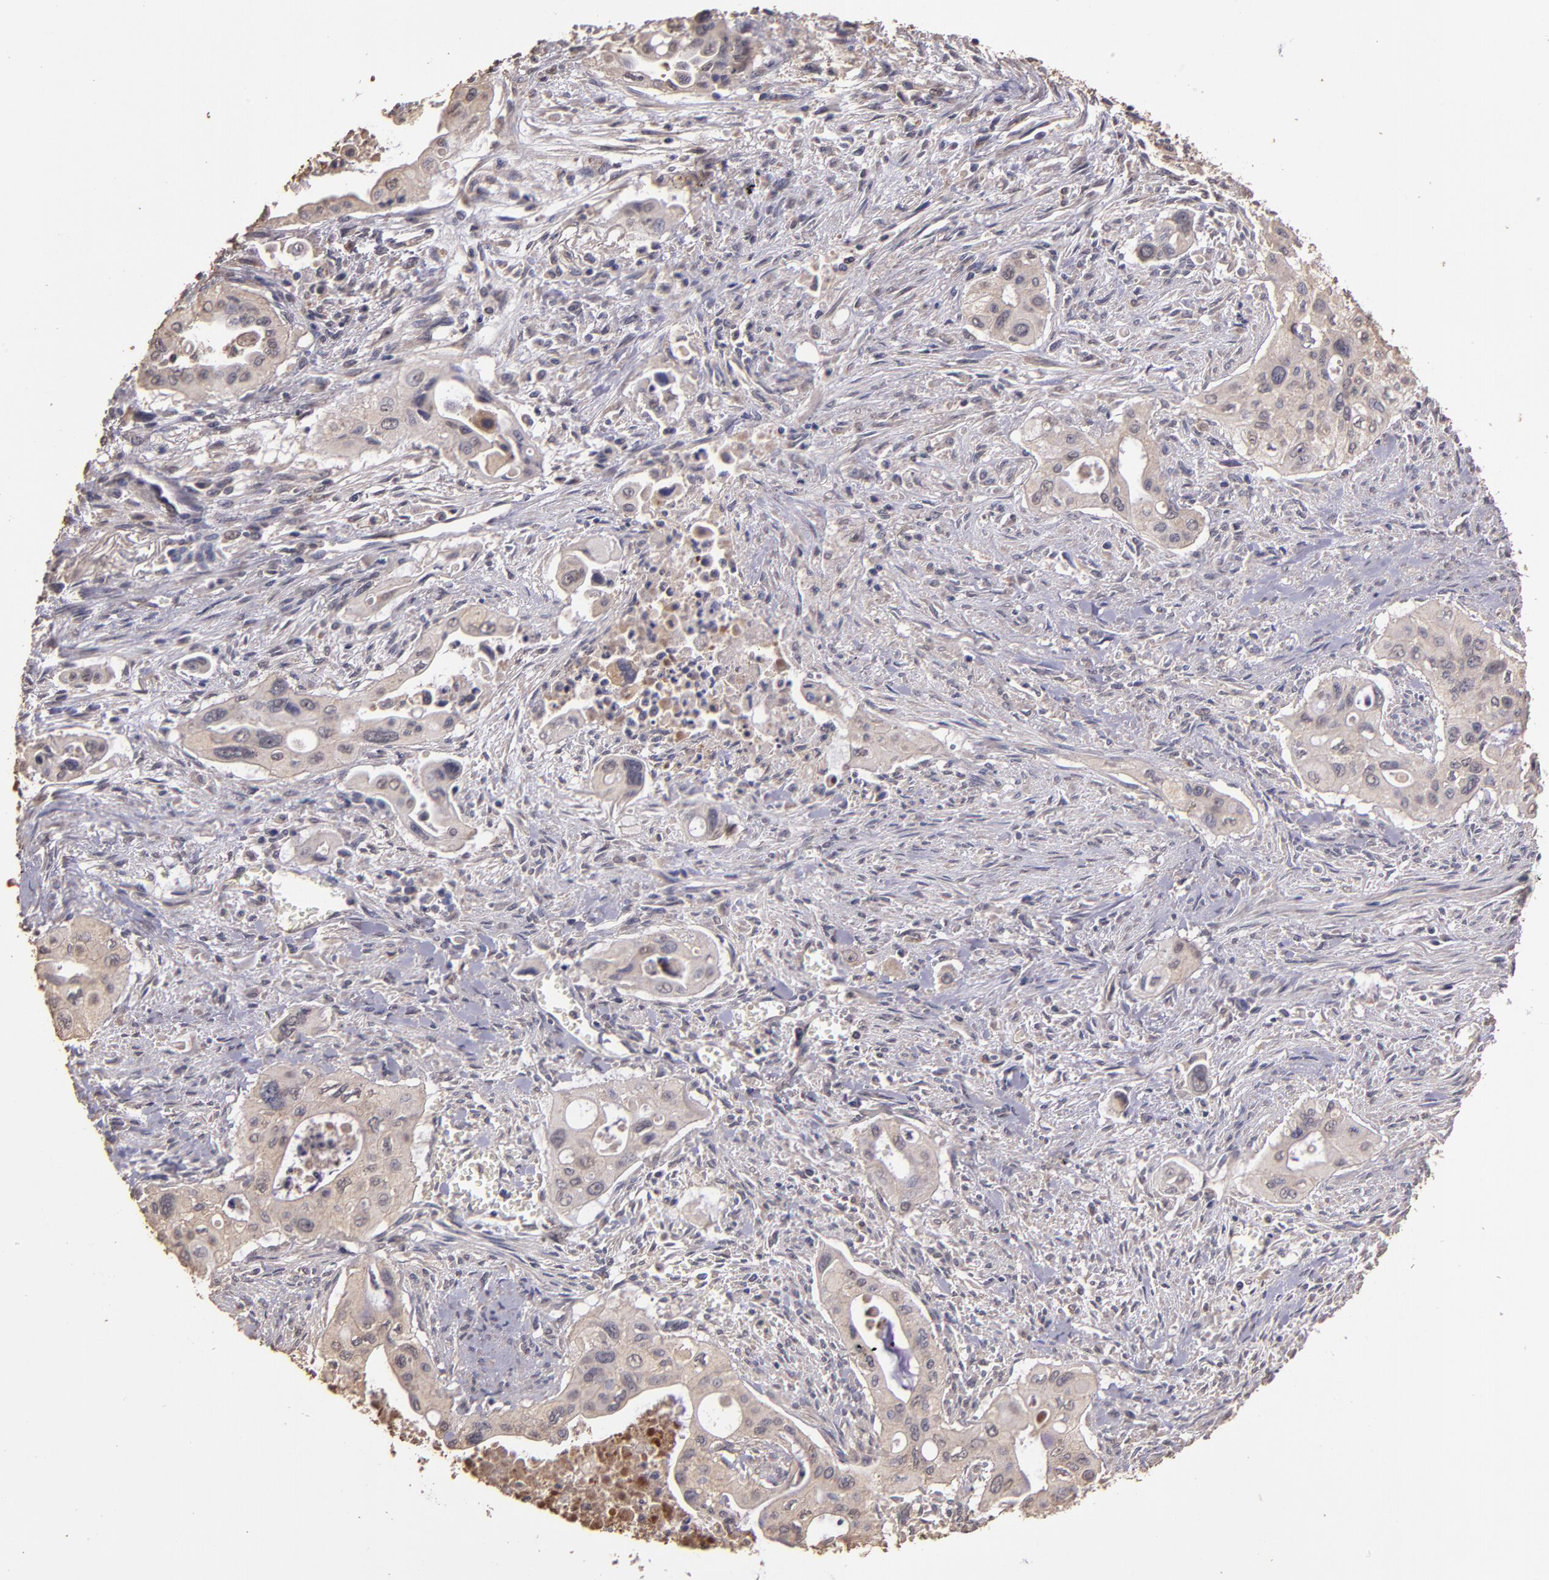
{"staining": {"intensity": "weak", "quantity": ">75%", "location": "cytoplasmic/membranous"}, "tissue": "pancreatic cancer", "cell_type": "Tumor cells", "image_type": "cancer", "snomed": [{"axis": "morphology", "description": "Adenocarcinoma, NOS"}, {"axis": "topography", "description": "Pancreas"}], "caption": "Brown immunohistochemical staining in pancreatic adenocarcinoma exhibits weak cytoplasmic/membranous positivity in approximately >75% of tumor cells.", "gene": "HECTD1", "patient": {"sex": "male", "age": 77}}